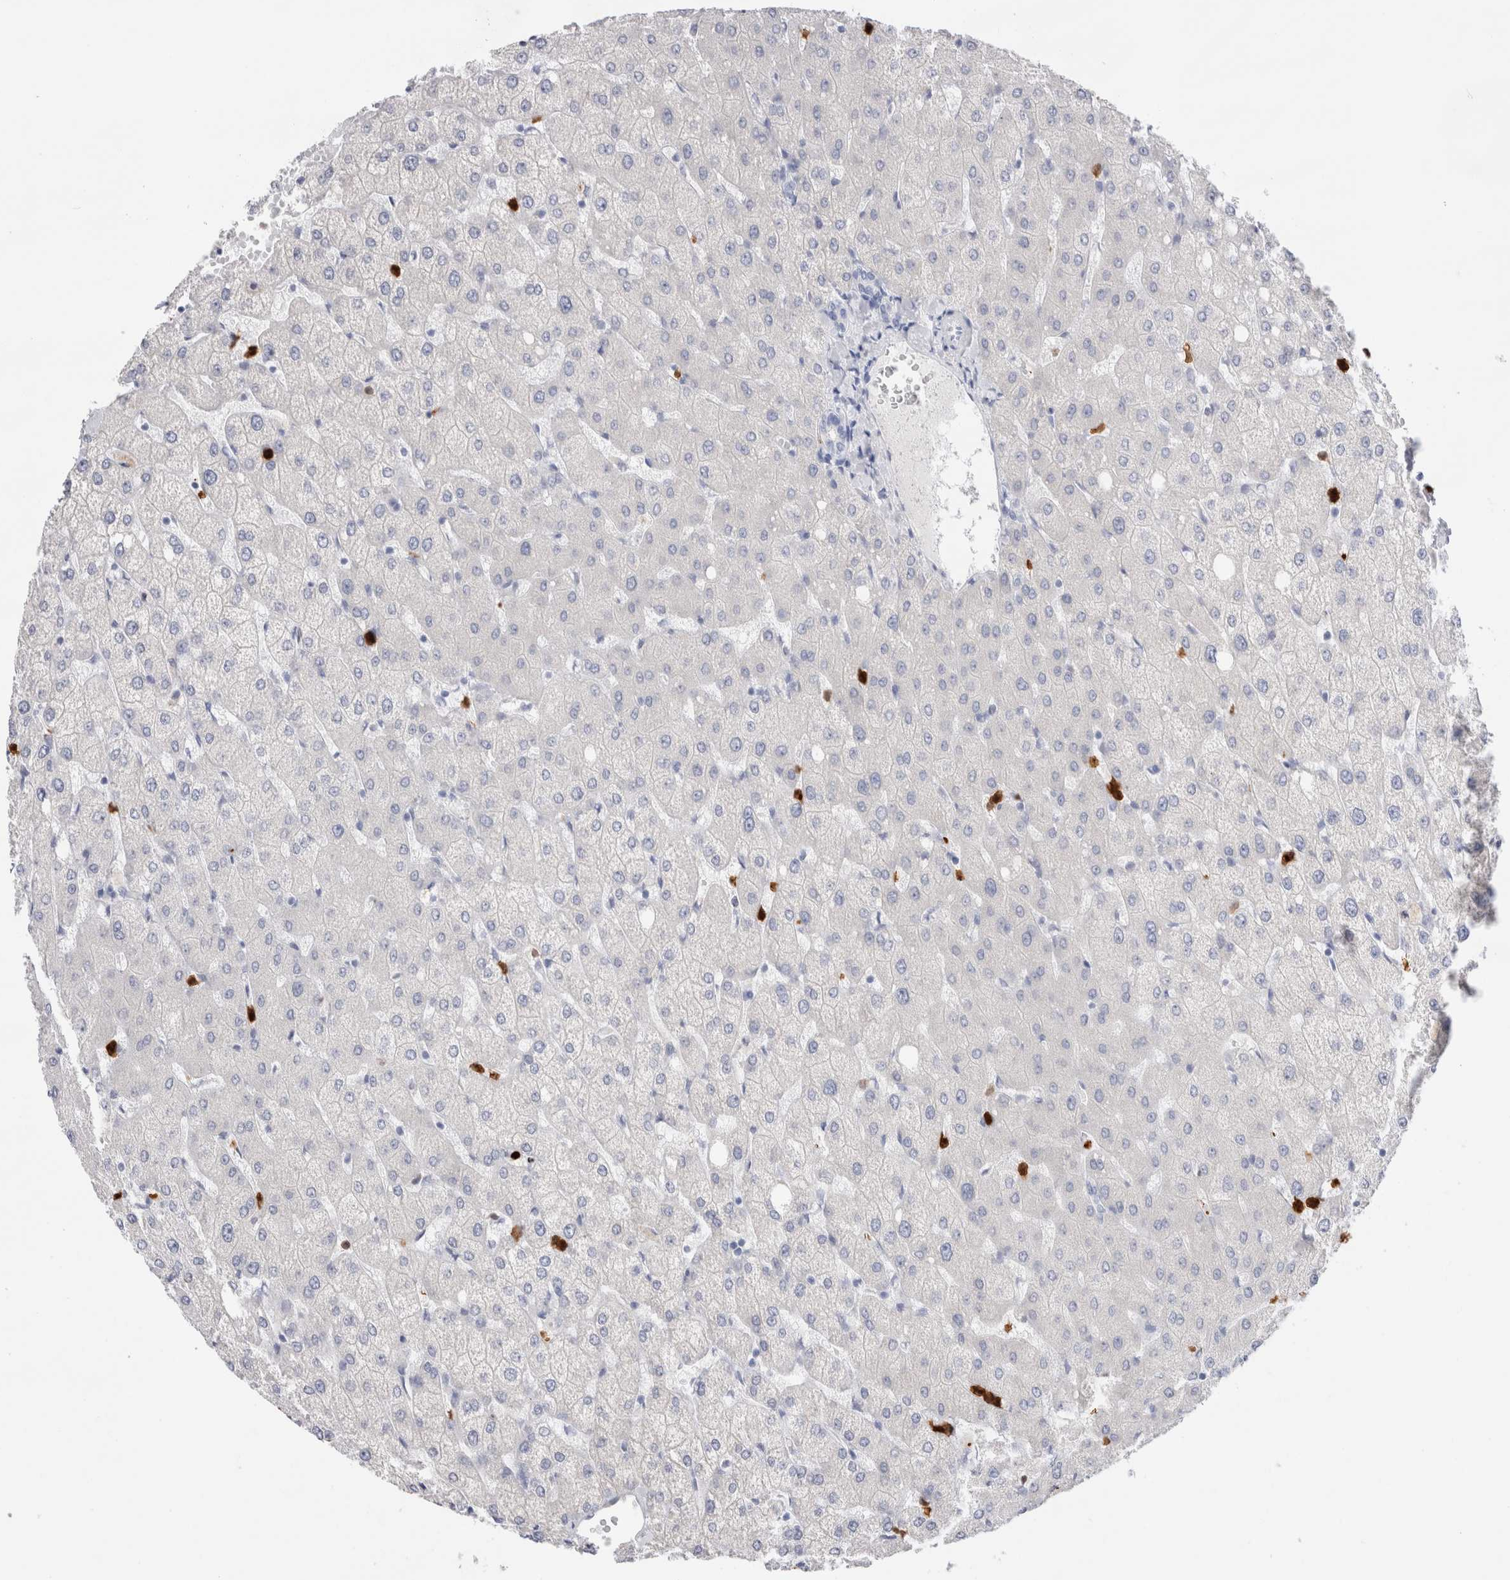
{"staining": {"intensity": "negative", "quantity": "none", "location": "none"}, "tissue": "liver", "cell_type": "Cholangiocytes", "image_type": "normal", "snomed": [{"axis": "morphology", "description": "Normal tissue, NOS"}, {"axis": "topography", "description": "Liver"}], "caption": "Immunohistochemistry of normal human liver demonstrates no positivity in cholangiocytes.", "gene": "SLC10A5", "patient": {"sex": "female", "age": 54}}